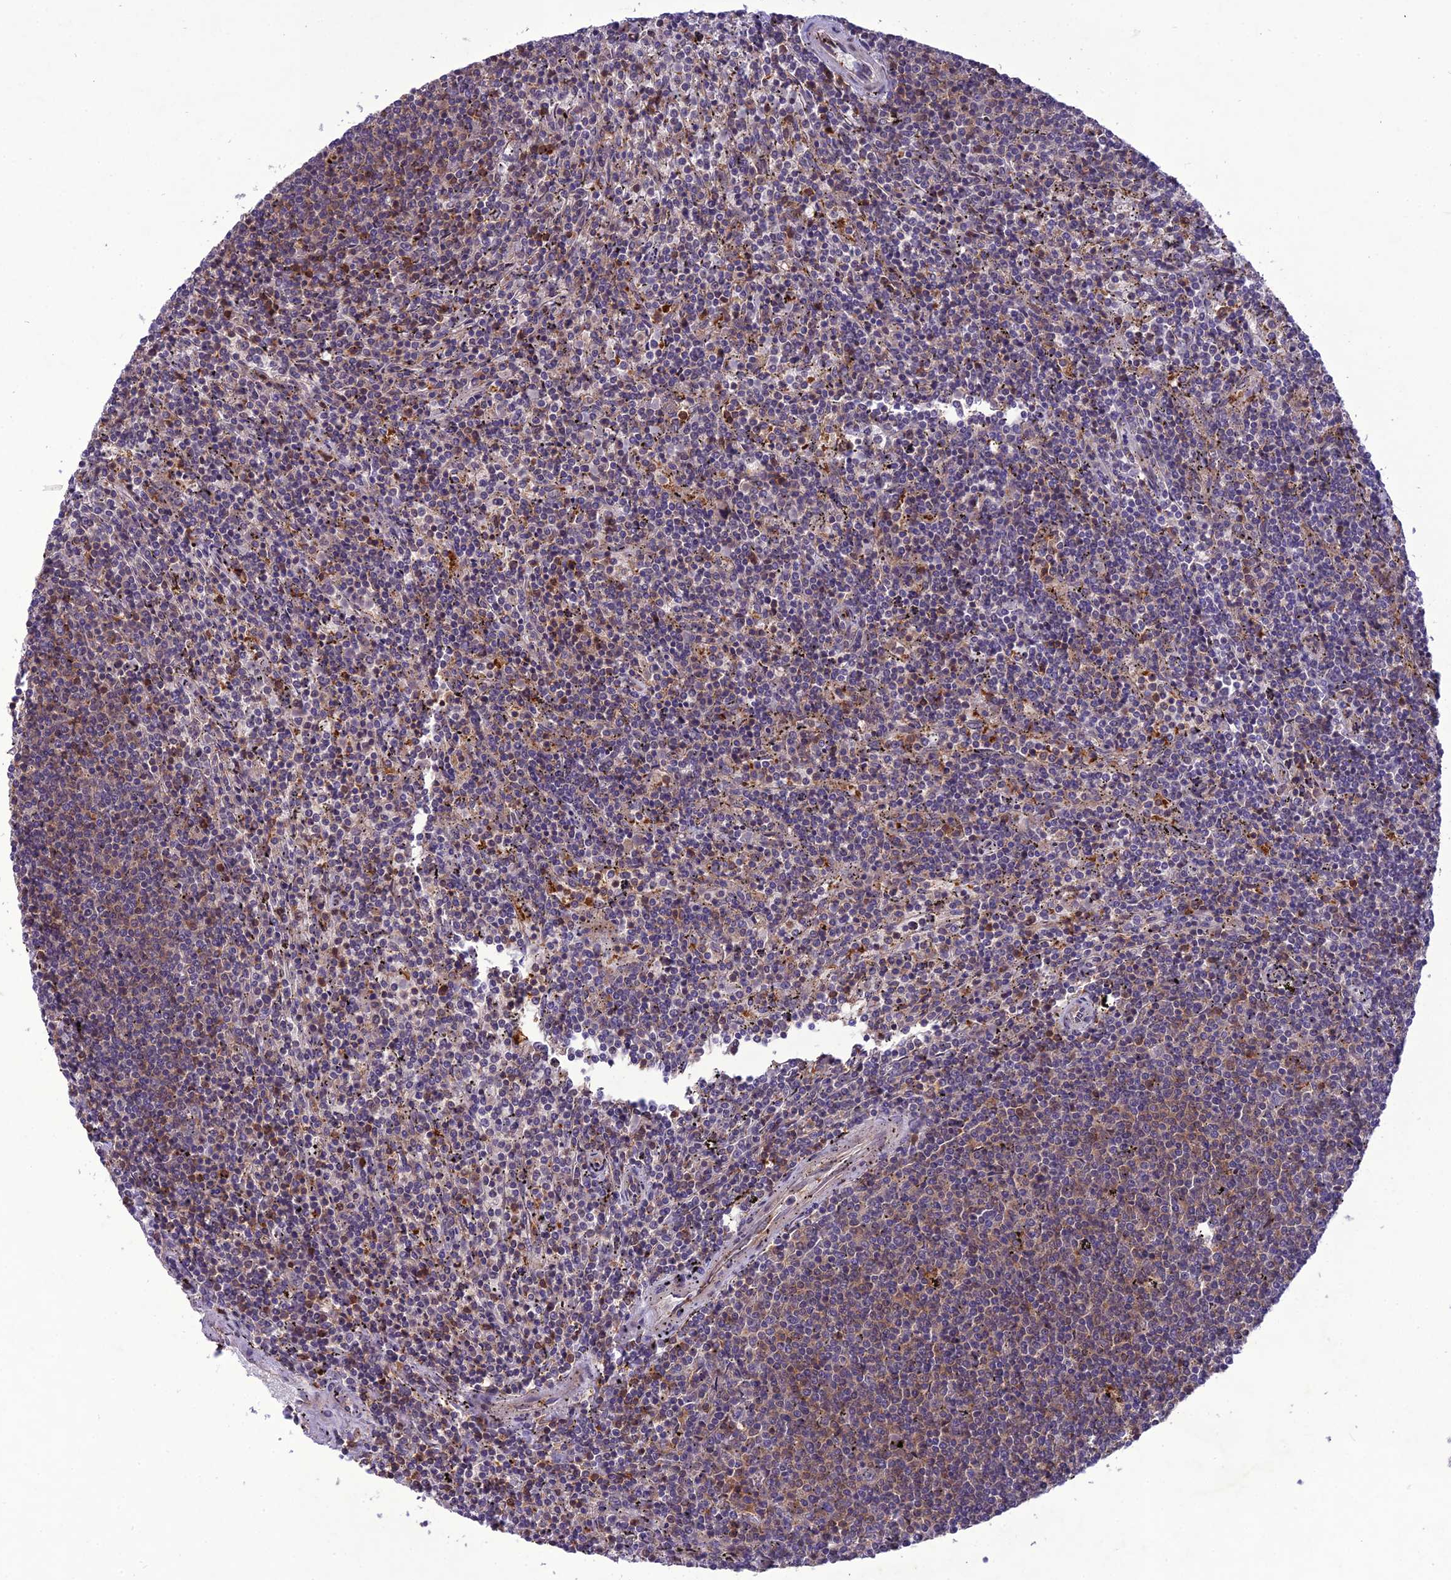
{"staining": {"intensity": "weak", "quantity": "25%-75%", "location": "cytoplasmic/membranous"}, "tissue": "lymphoma", "cell_type": "Tumor cells", "image_type": "cancer", "snomed": [{"axis": "morphology", "description": "Malignant lymphoma, non-Hodgkin's type, Low grade"}, {"axis": "topography", "description": "Spleen"}], "caption": "The photomicrograph shows staining of malignant lymphoma, non-Hodgkin's type (low-grade), revealing weak cytoplasmic/membranous protein staining (brown color) within tumor cells.", "gene": "GDF6", "patient": {"sex": "female", "age": 50}}